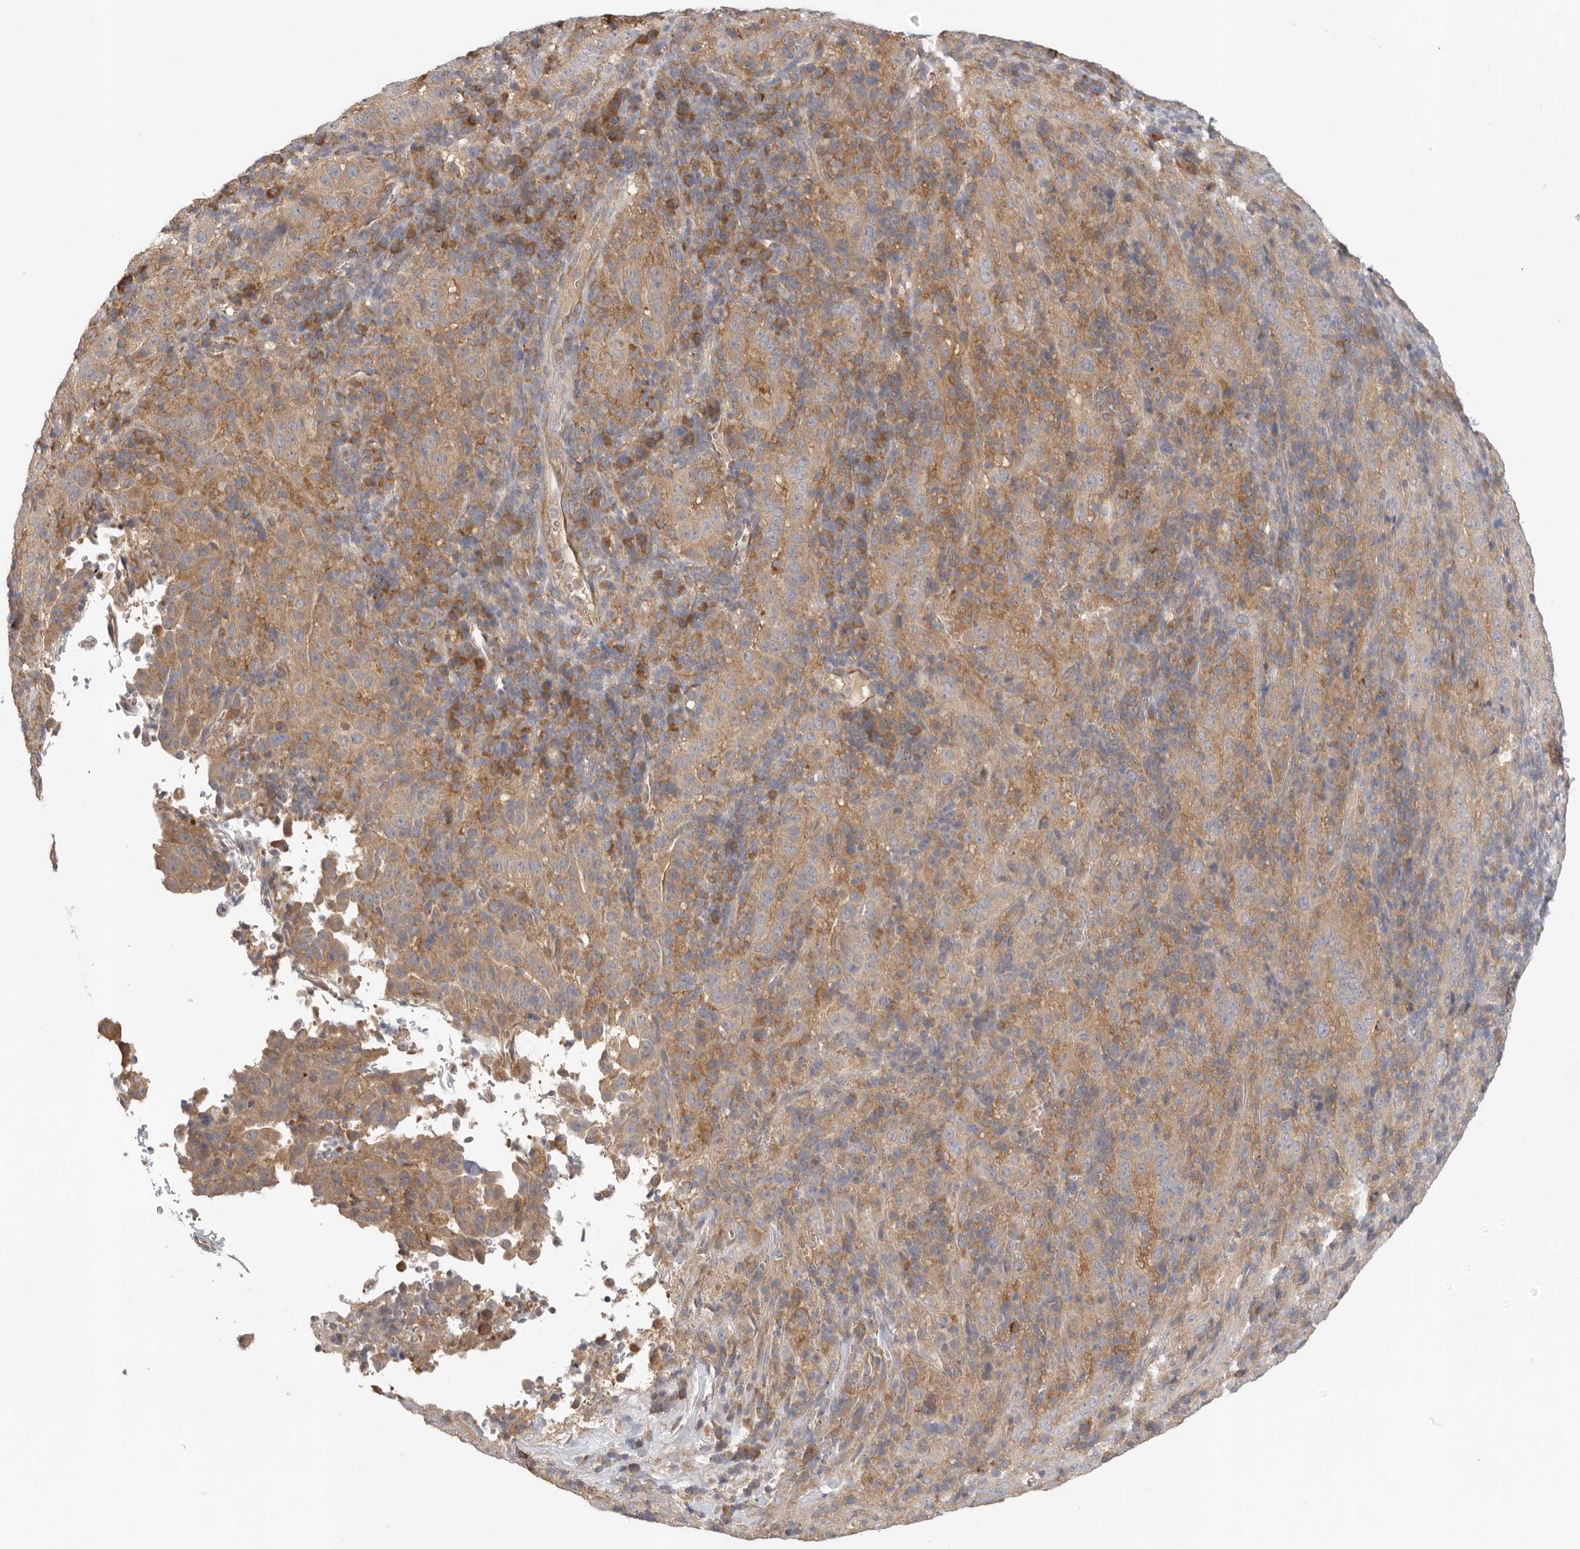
{"staining": {"intensity": "moderate", "quantity": "25%-75%", "location": "cytoplasmic/membranous"}, "tissue": "pancreatic cancer", "cell_type": "Tumor cells", "image_type": "cancer", "snomed": [{"axis": "morphology", "description": "Adenocarcinoma, NOS"}, {"axis": "topography", "description": "Pancreas"}], "caption": "Immunohistochemical staining of pancreatic cancer demonstrates medium levels of moderate cytoplasmic/membranous protein staining in about 25%-75% of tumor cells.", "gene": "PPP1R42", "patient": {"sex": "male", "age": 63}}